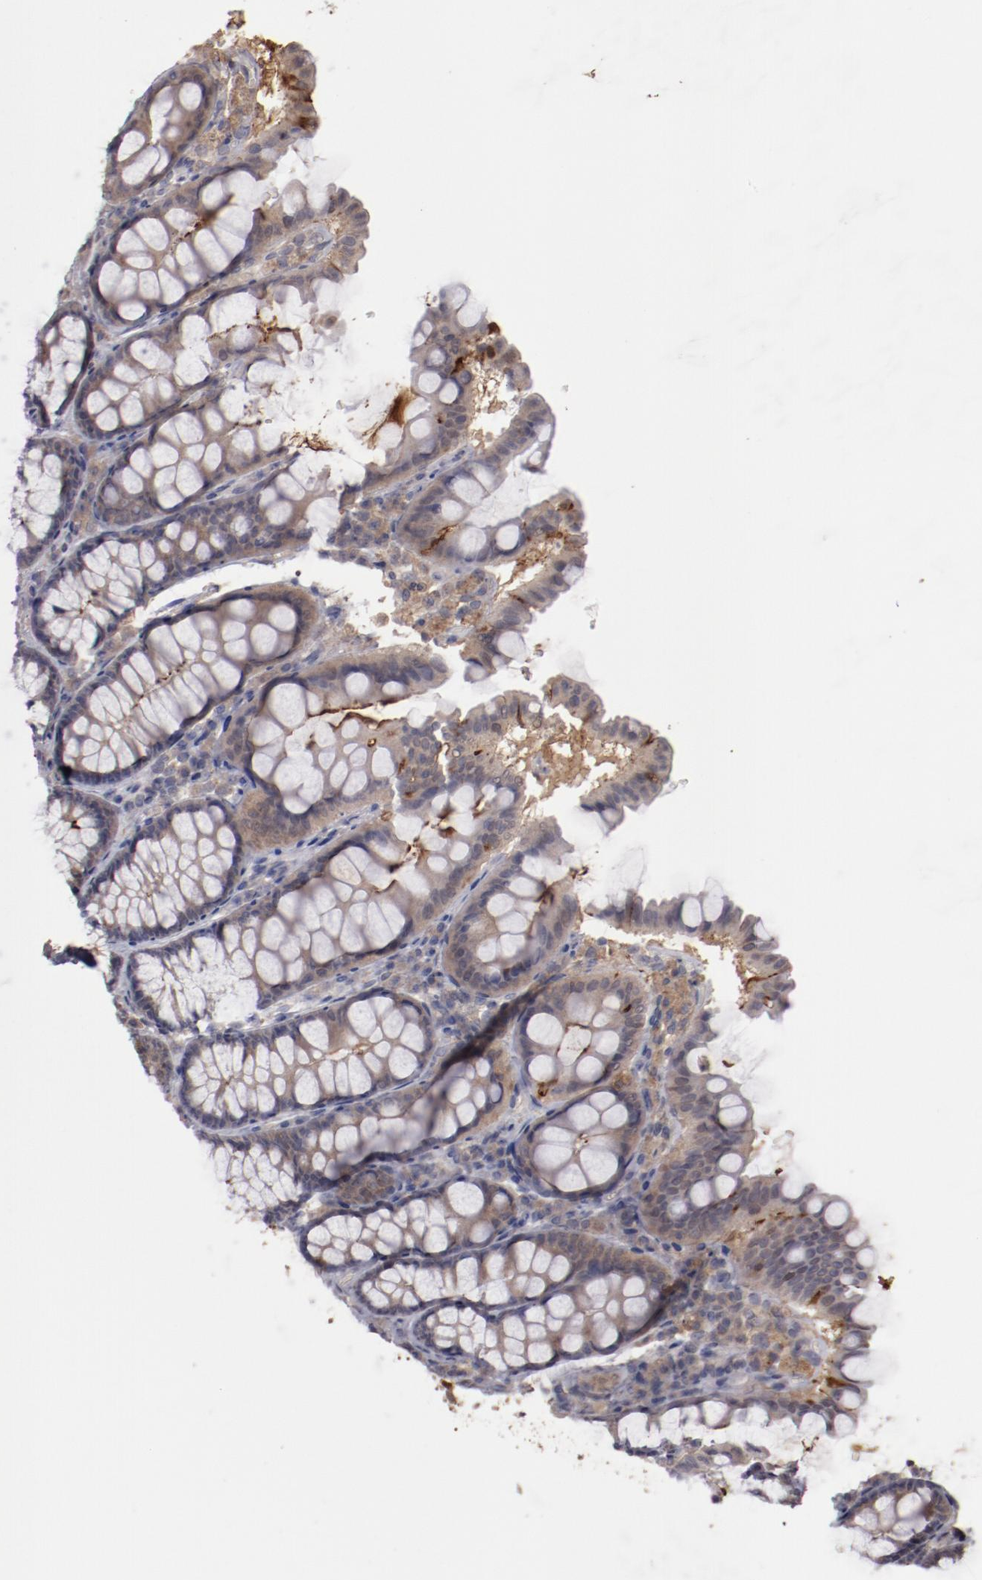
{"staining": {"intensity": "negative", "quantity": "none", "location": "none"}, "tissue": "colon", "cell_type": "Endothelial cells", "image_type": "normal", "snomed": [{"axis": "morphology", "description": "Normal tissue, NOS"}, {"axis": "topography", "description": "Colon"}], "caption": "Immunohistochemistry (IHC) micrograph of unremarkable colon: human colon stained with DAB displays no significant protein expression in endothelial cells.", "gene": "LRRC75B", "patient": {"sex": "female", "age": 61}}